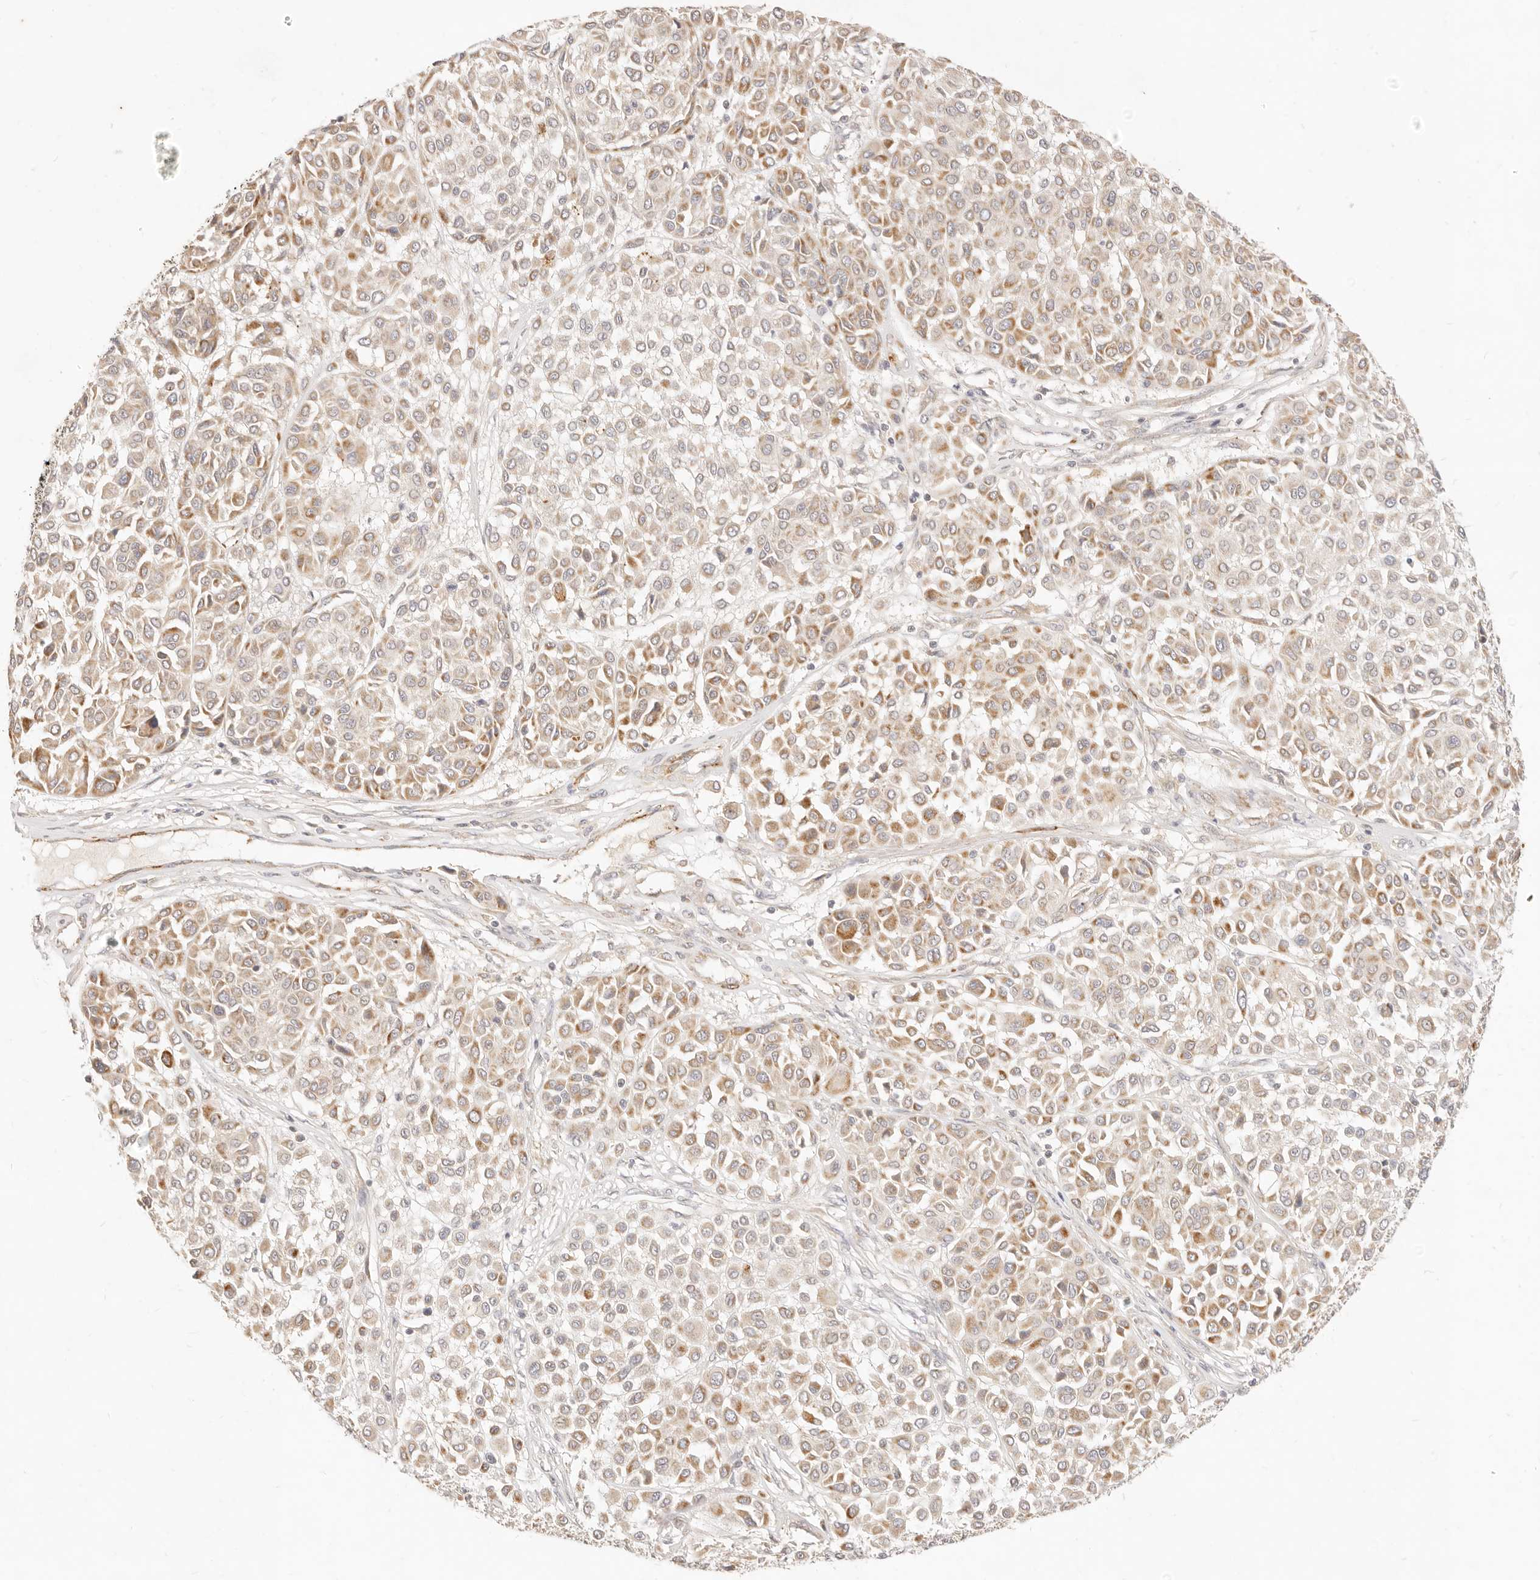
{"staining": {"intensity": "moderate", "quantity": ">75%", "location": "cytoplasmic/membranous"}, "tissue": "melanoma", "cell_type": "Tumor cells", "image_type": "cancer", "snomed": [{"axis": "morphology", "description": "Malignant melanoma, Metastatic site"}, {"axis": "topography", "description": "Soft tissue"}], "caption": "The micrograph reveals a brown stain indicating the presence of a protein in the cytoplasmic/membranous of tumor cells in malignant melanoma (metastatic site).", "gene": "RUBCNL", "patient": {"sex": "male", "age": 41}}